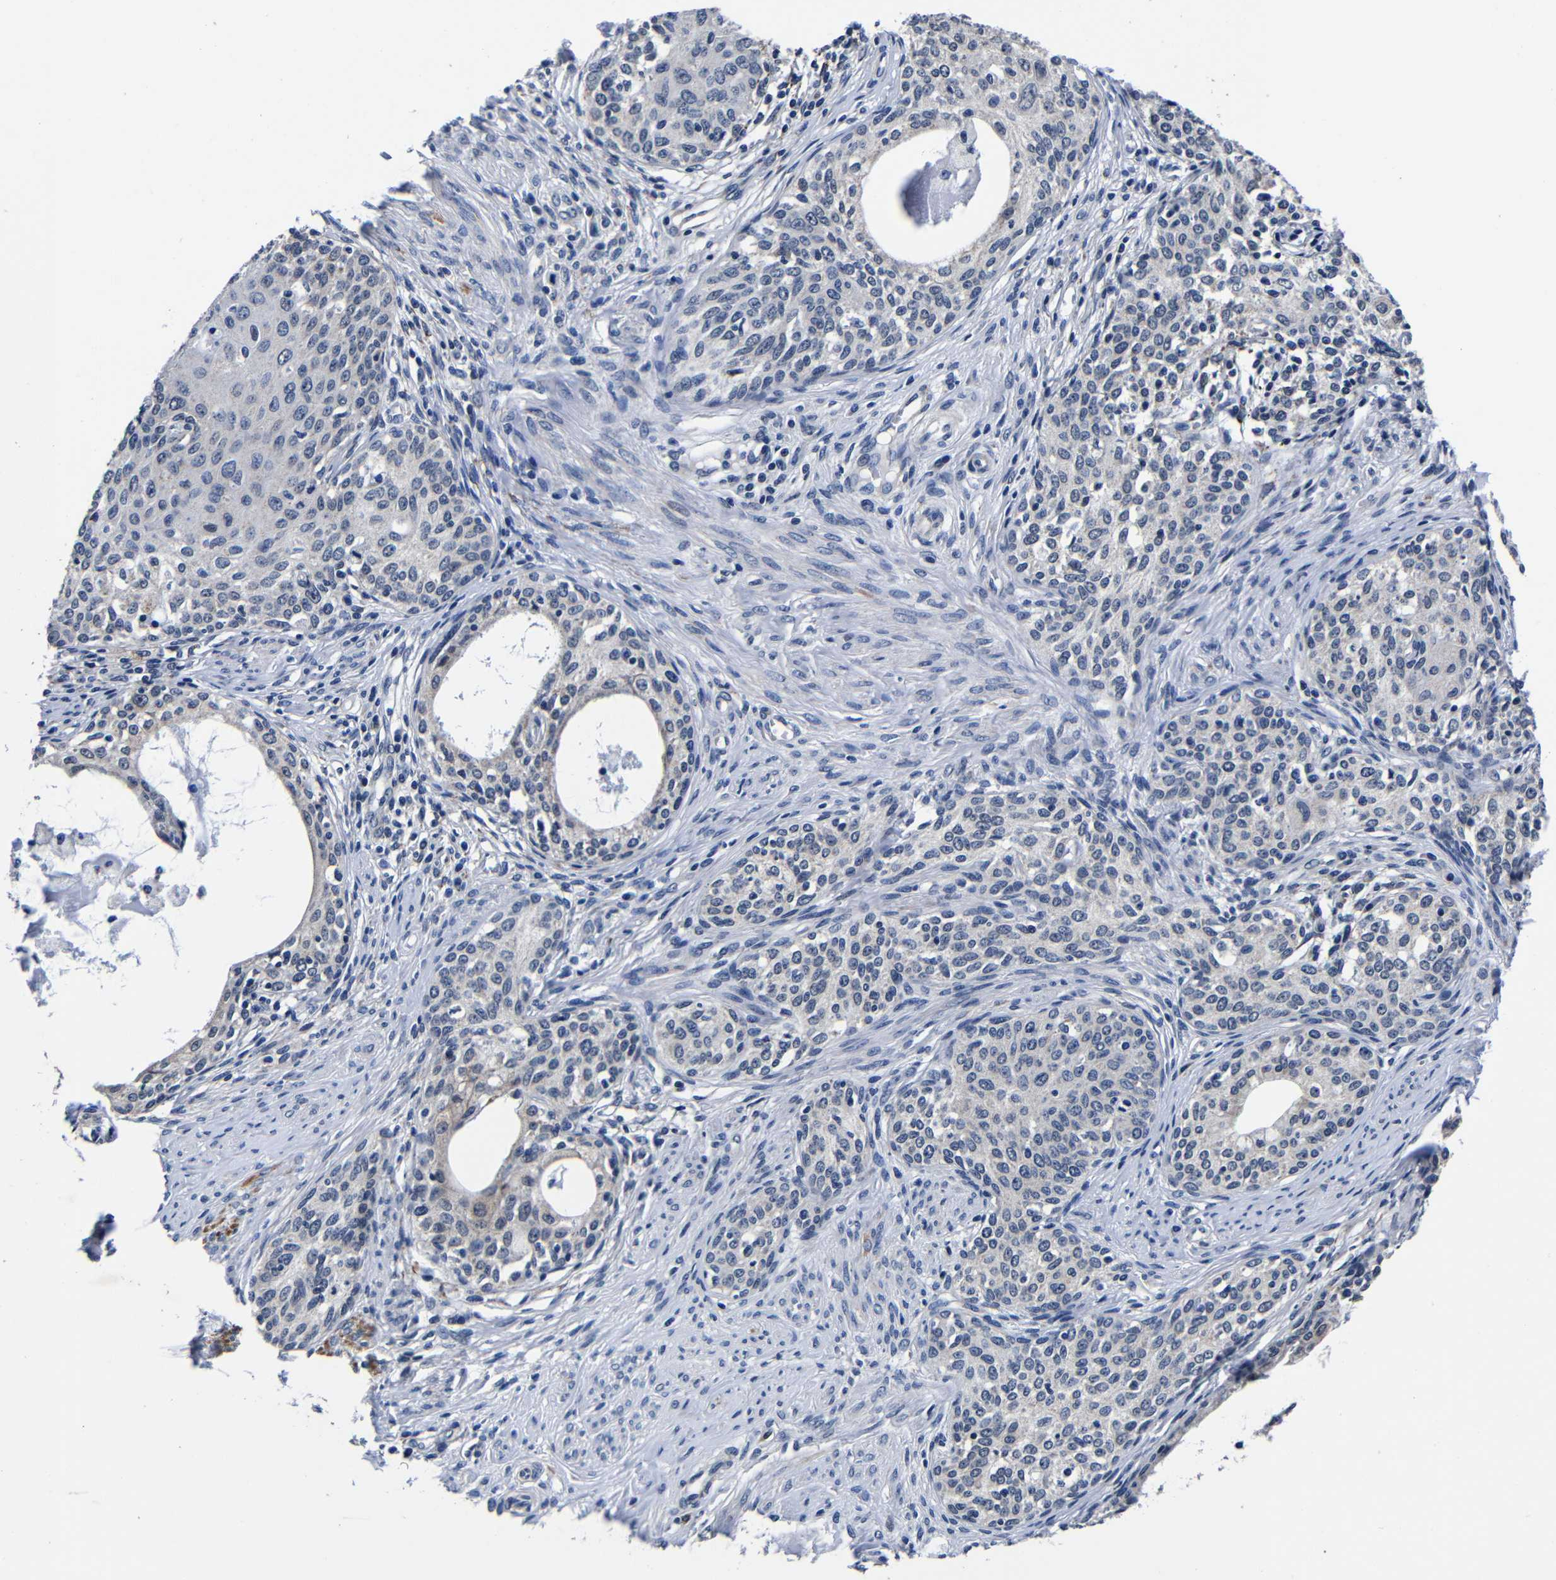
{"staining": {"intensity": "negative", "quantity": "none", "location": "none"}, "tissue": "cervical cancer", "cell_type": "Tumor cells", "image_type": "cancer", "snomed": [{"axis": "morphology", "description": "Squamous cell carcinoma, NOS"}, {"axis": "morphology", "description": "Adenocarcinoma, NOS"}, {"axis": "topography", "description": "Cervix"}], "caption": "Tumor cells are negative for protein expression in human adenocarcinoma (cervical). The staining was performed using DAB to visualize the protein expression in brown, while the nuclei were stained in blue with hematoxylin (Magnification: 20x).", "gene": "DEPP1", "patient": {"sex": "female", "age": 52}}